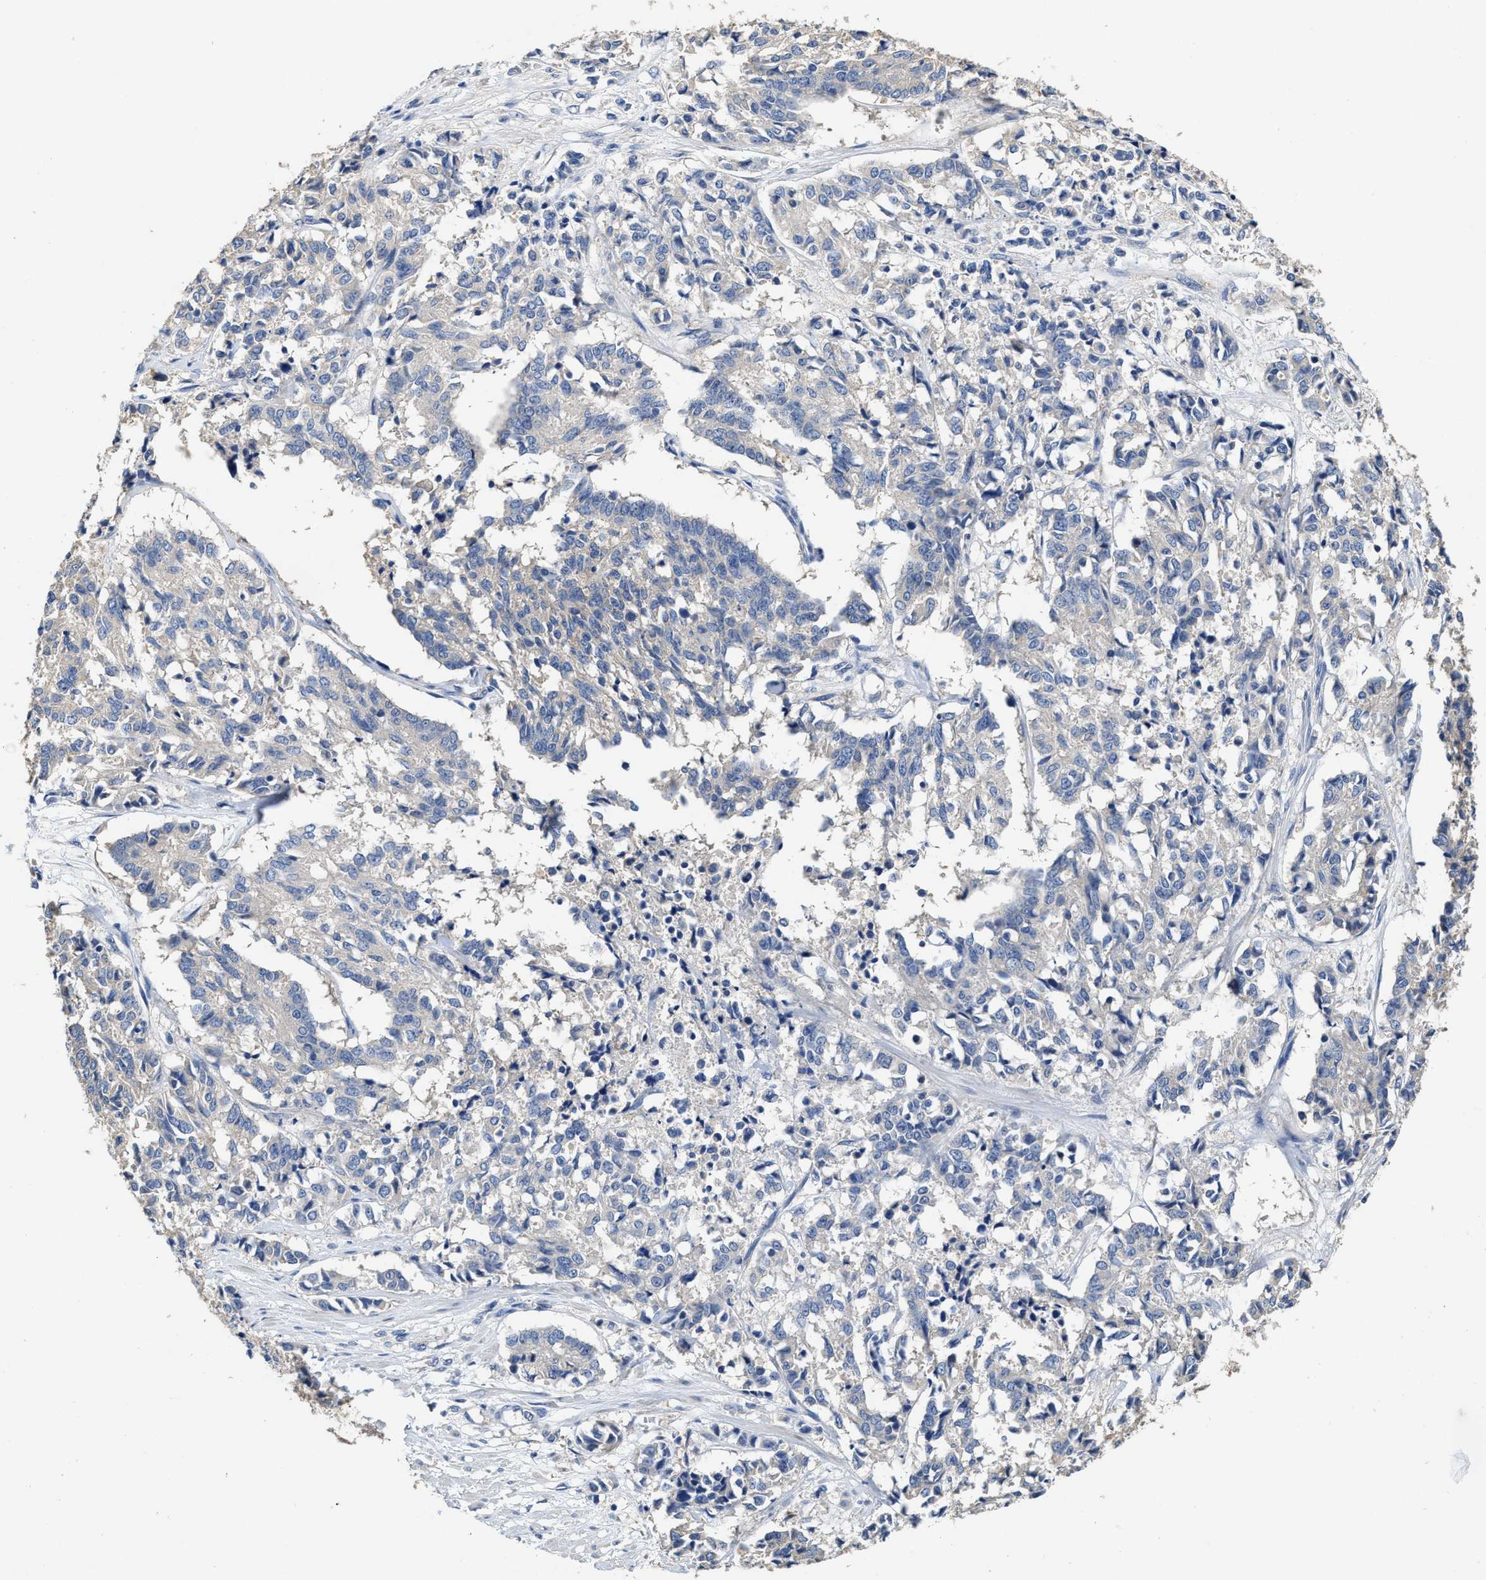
{"staining": {"intensity": "negative", "quantity": "none", "location": "none"}, "tissue": "cervical cancer", "cell_type": "Tumor cells", "image_type": "cancer", "snomed": [{"axis": "morphology", "description": "Squamous cell carcinoma, NOS"}, {"axis": "topography", "description": "Cervix"}], "caption": "Tumor cells show no significant protein expression in cervical cancer (squamous cell carcinoma).", "gene": "PEG10", "patient": {"sex": "female", "age": 35}}